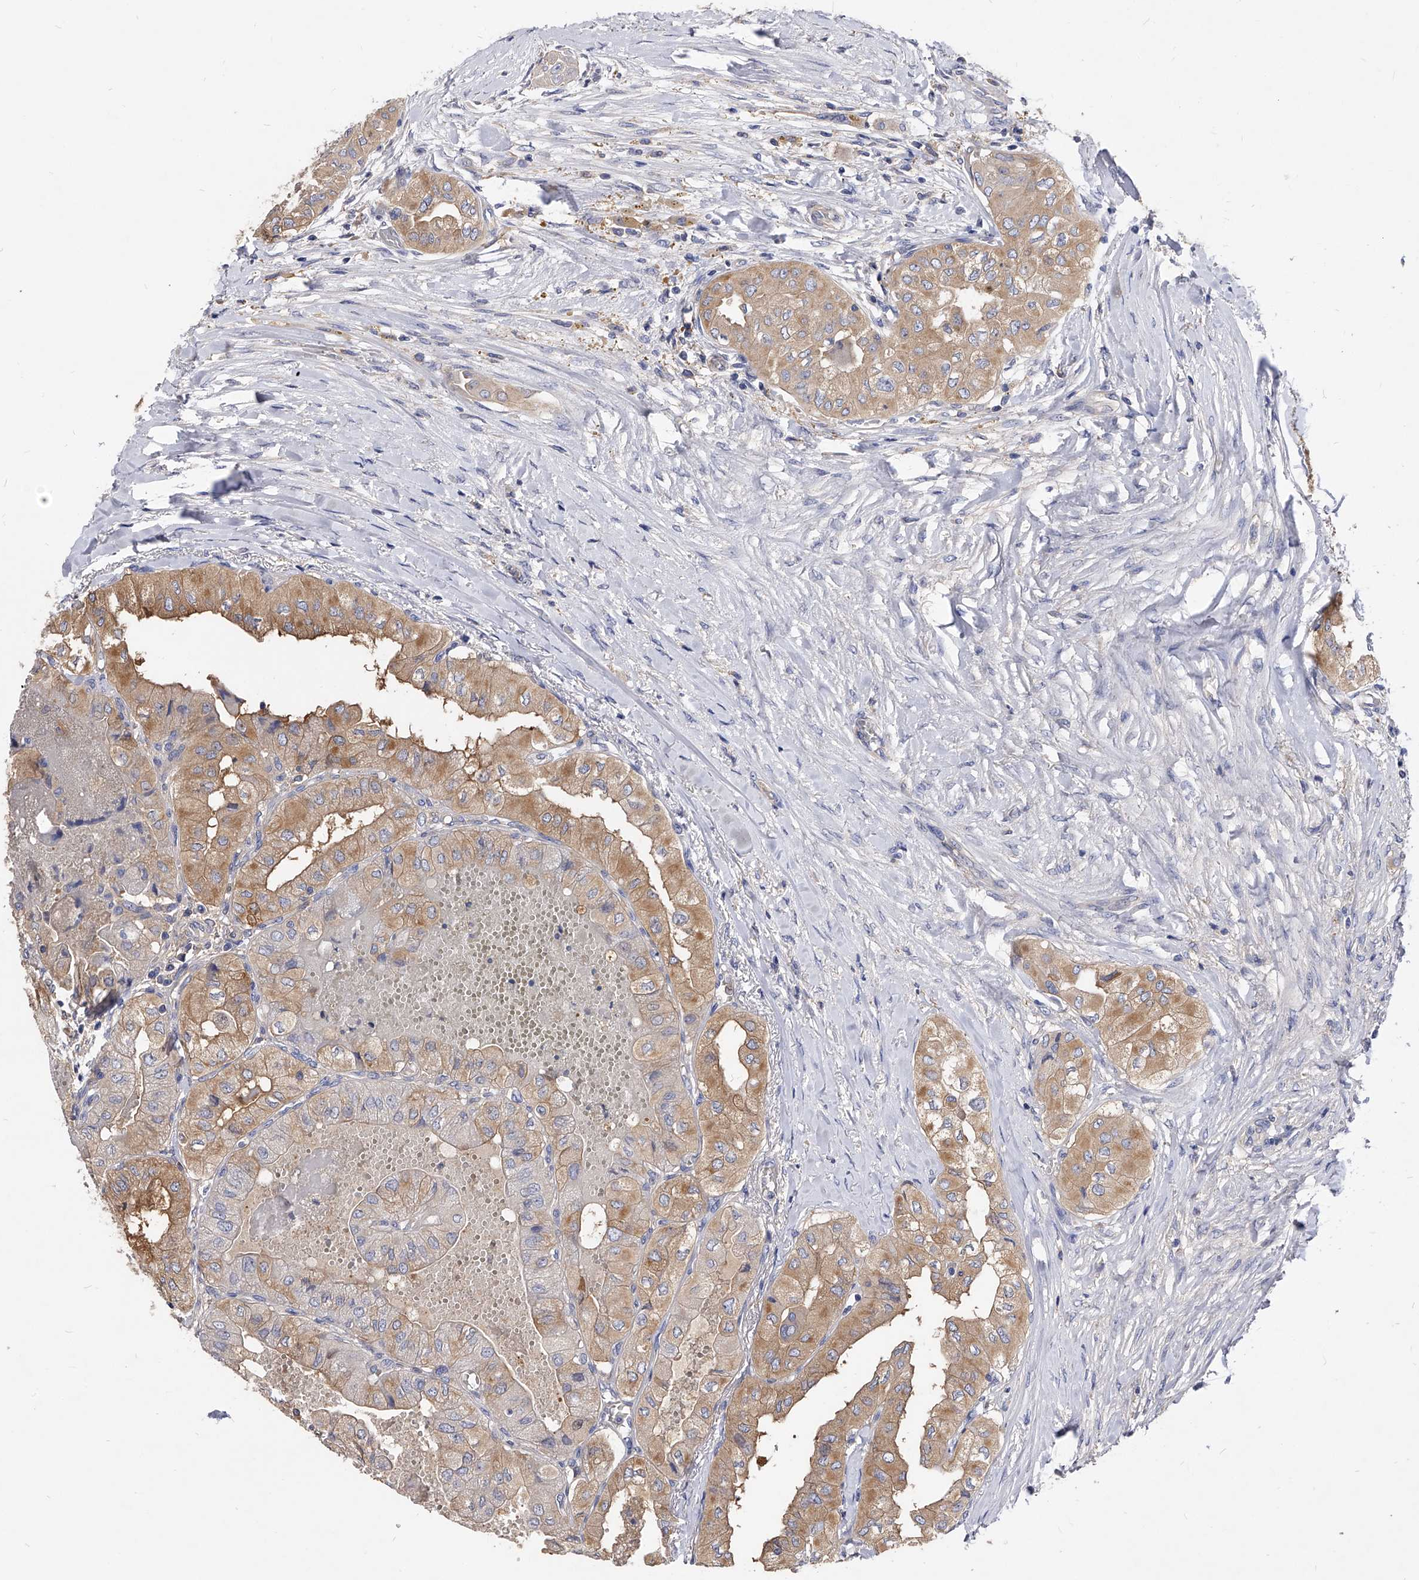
{"staining": {"intensity": "moderate", "quantity": "25%-75%", "location": "cytoplasmic/membranous"}, "tissue": "thyroid cancer", "cell_type": "Tumor cells", "image_type": "cancer", "snomed": [{"axis": "morphology", "description": "Papillary adenocarcinoma, NOS"}, {"axis": "topography", "description": "Thyroid gland"}], "caption": "Moderate cytoplasmic/membranous positivity for a protein is seen in about 25%-75% of tumor cells of thyroid cancer using IHC.", "gene": "APEH", "patient": {"sex": "female", "age": 59}}